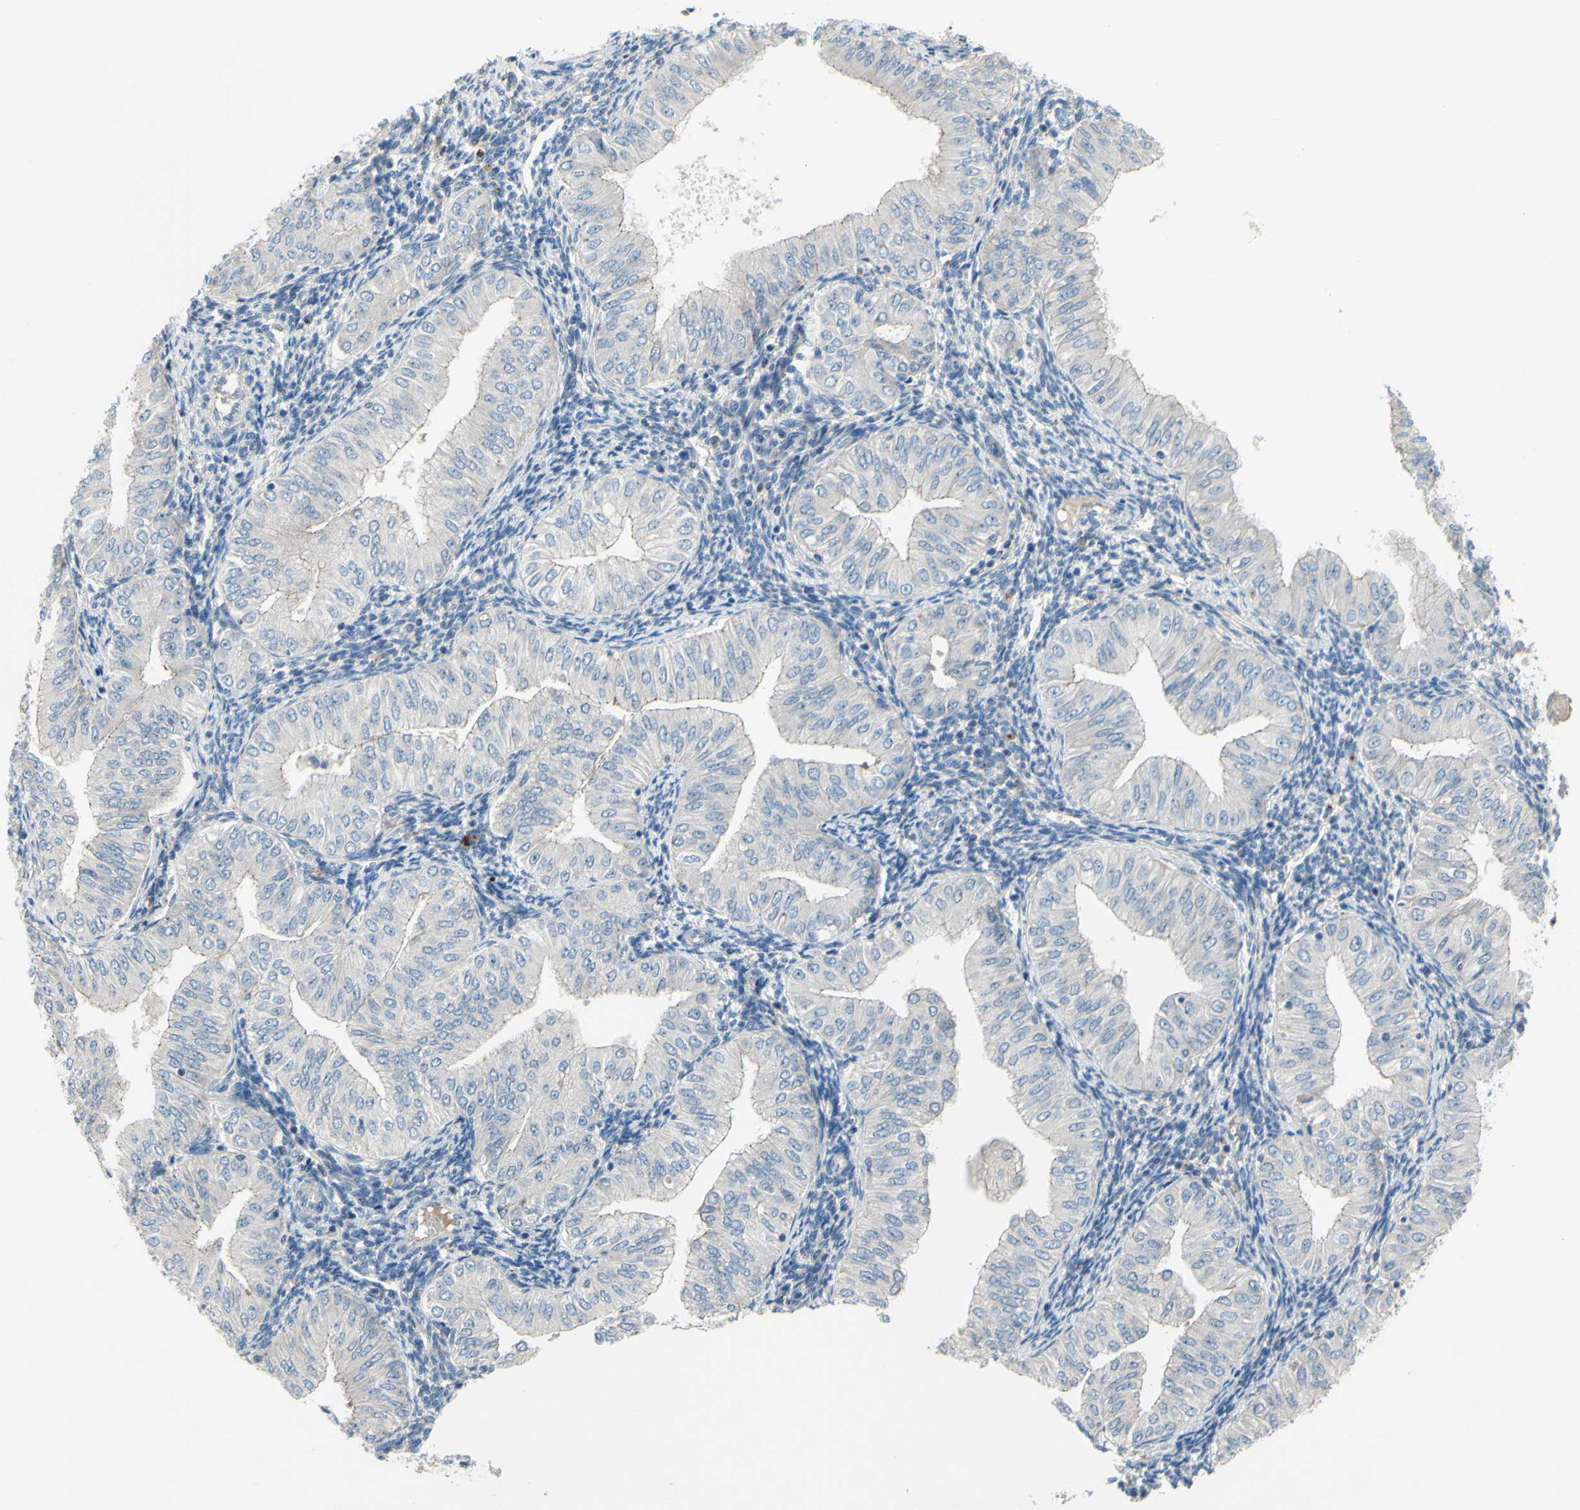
{"staining": {"intensity": "weak", "quantity": "<25%", "location": "cytoplasmic/membranous"}, "tissue": "endometrial cancer", "cell_type": "Tumor cells", "image_type": "cancer", "snomed": [{"axis": "morphology", "description": "Normal tissue, NOS"}, {"axis": "morphology", "description": "Adenocarcinoma, NOS"}, {"axis": "topography", "description": "Endometrium"}], "caption": "Endometrial adenocarcinoma was stained to show a protein in brown. There is no significant staining in tumor cells.", "gene": "TMEM59L", "patient": {"sex": "female", "age": 53}}